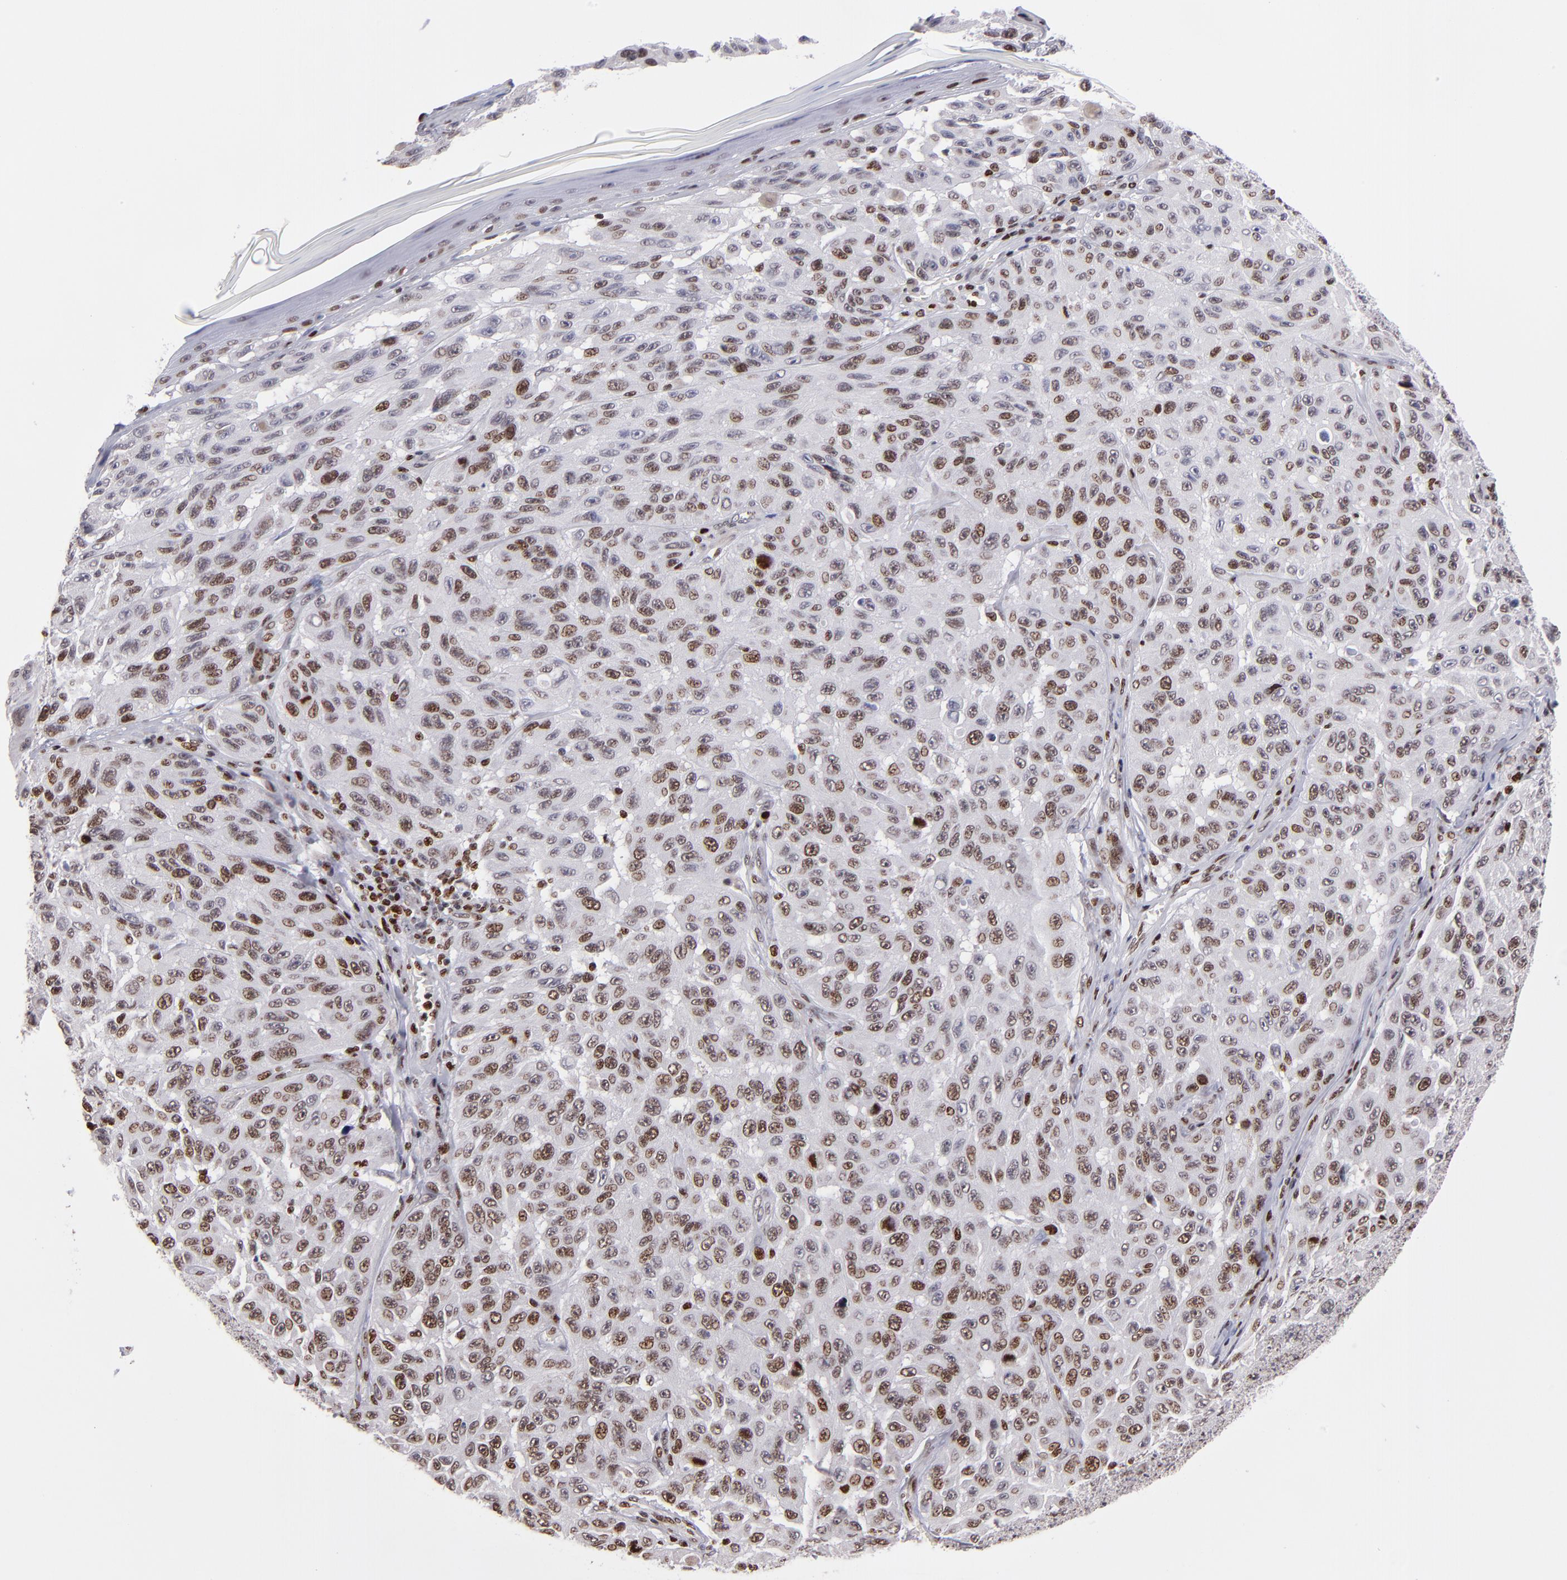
{"staining": {"intensity": "moderate", "quantity": "25%-75%", "location": "nuclear"}, "tissue": "melanoma", "cell_type": "Tumor cells", "image_type": "cancer", "snomed": [{"axis": "morphology", "description": "Malignant melanoma, NOS"}, {"axis": "topography", "description": "Skin"}], "caption": "Human melanoma stained with a brown dye demonstrates moderate nuclear positive expression in about 25%-75% of tumor cells.", "gene": "POLA1", "patient": {"sex": "male", "age": 30}}